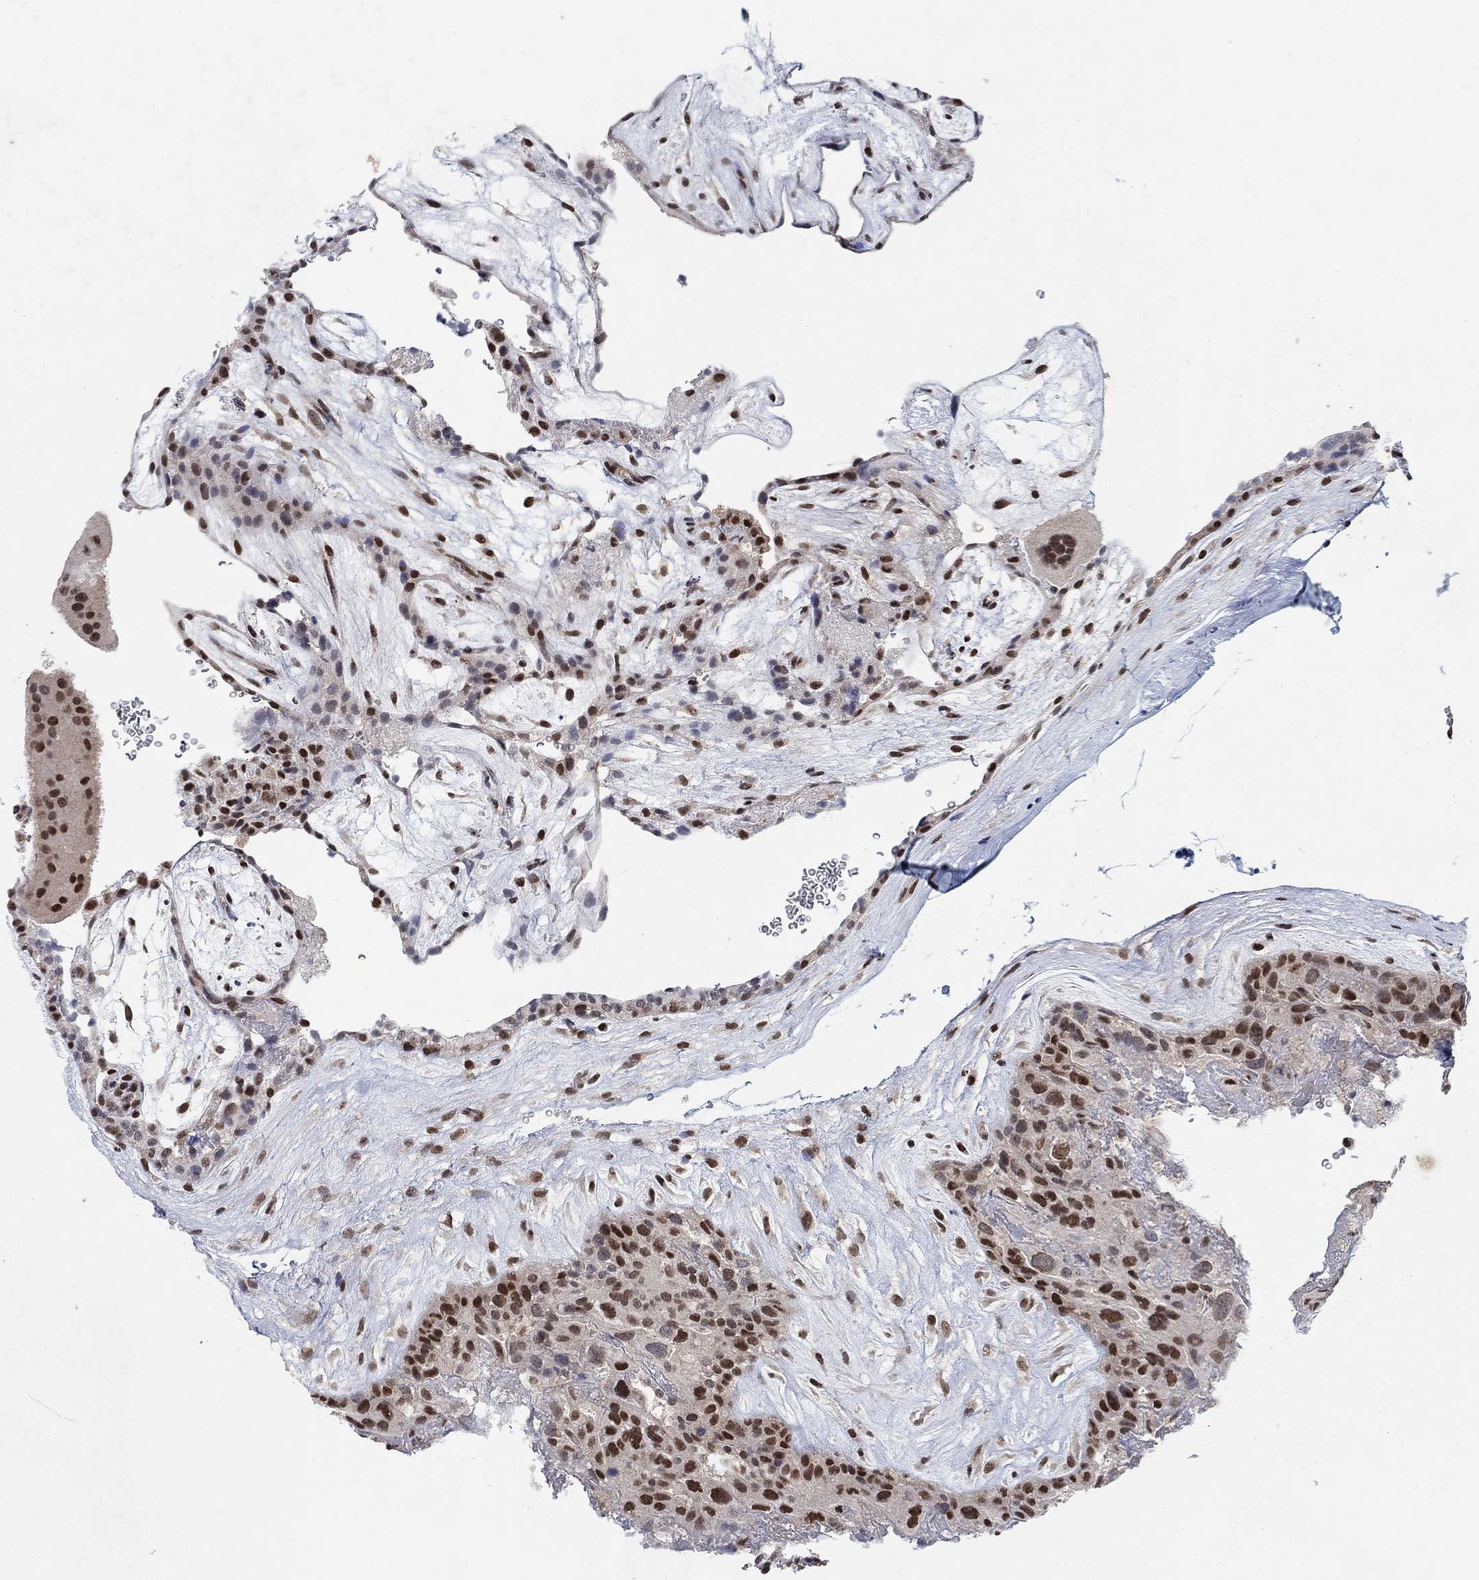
{"staining": {"intensity": "strong", "quantity": "25%-75%", "location": "nuclear"}, "tissue": "placenta", "cell_type": "Decidual cells", "image_type": "normal", "snomed": [{"axis": "morphology", "description": "Normal tissue, NOS"}, {"axis": "topography", "description": "Placenta"}], "caption": "Protein staining shows strong nuclear positivity in approximately 25%-75% of decidual cells in normal placenta. Using DAB (3,3'-diaminobenzidine) (brown) and hematoxylin (blue) stains, captured at high magnification using brightfield microscopy.", "gene": "THAP8", "patient": {"sex": "female", "age": 19}}